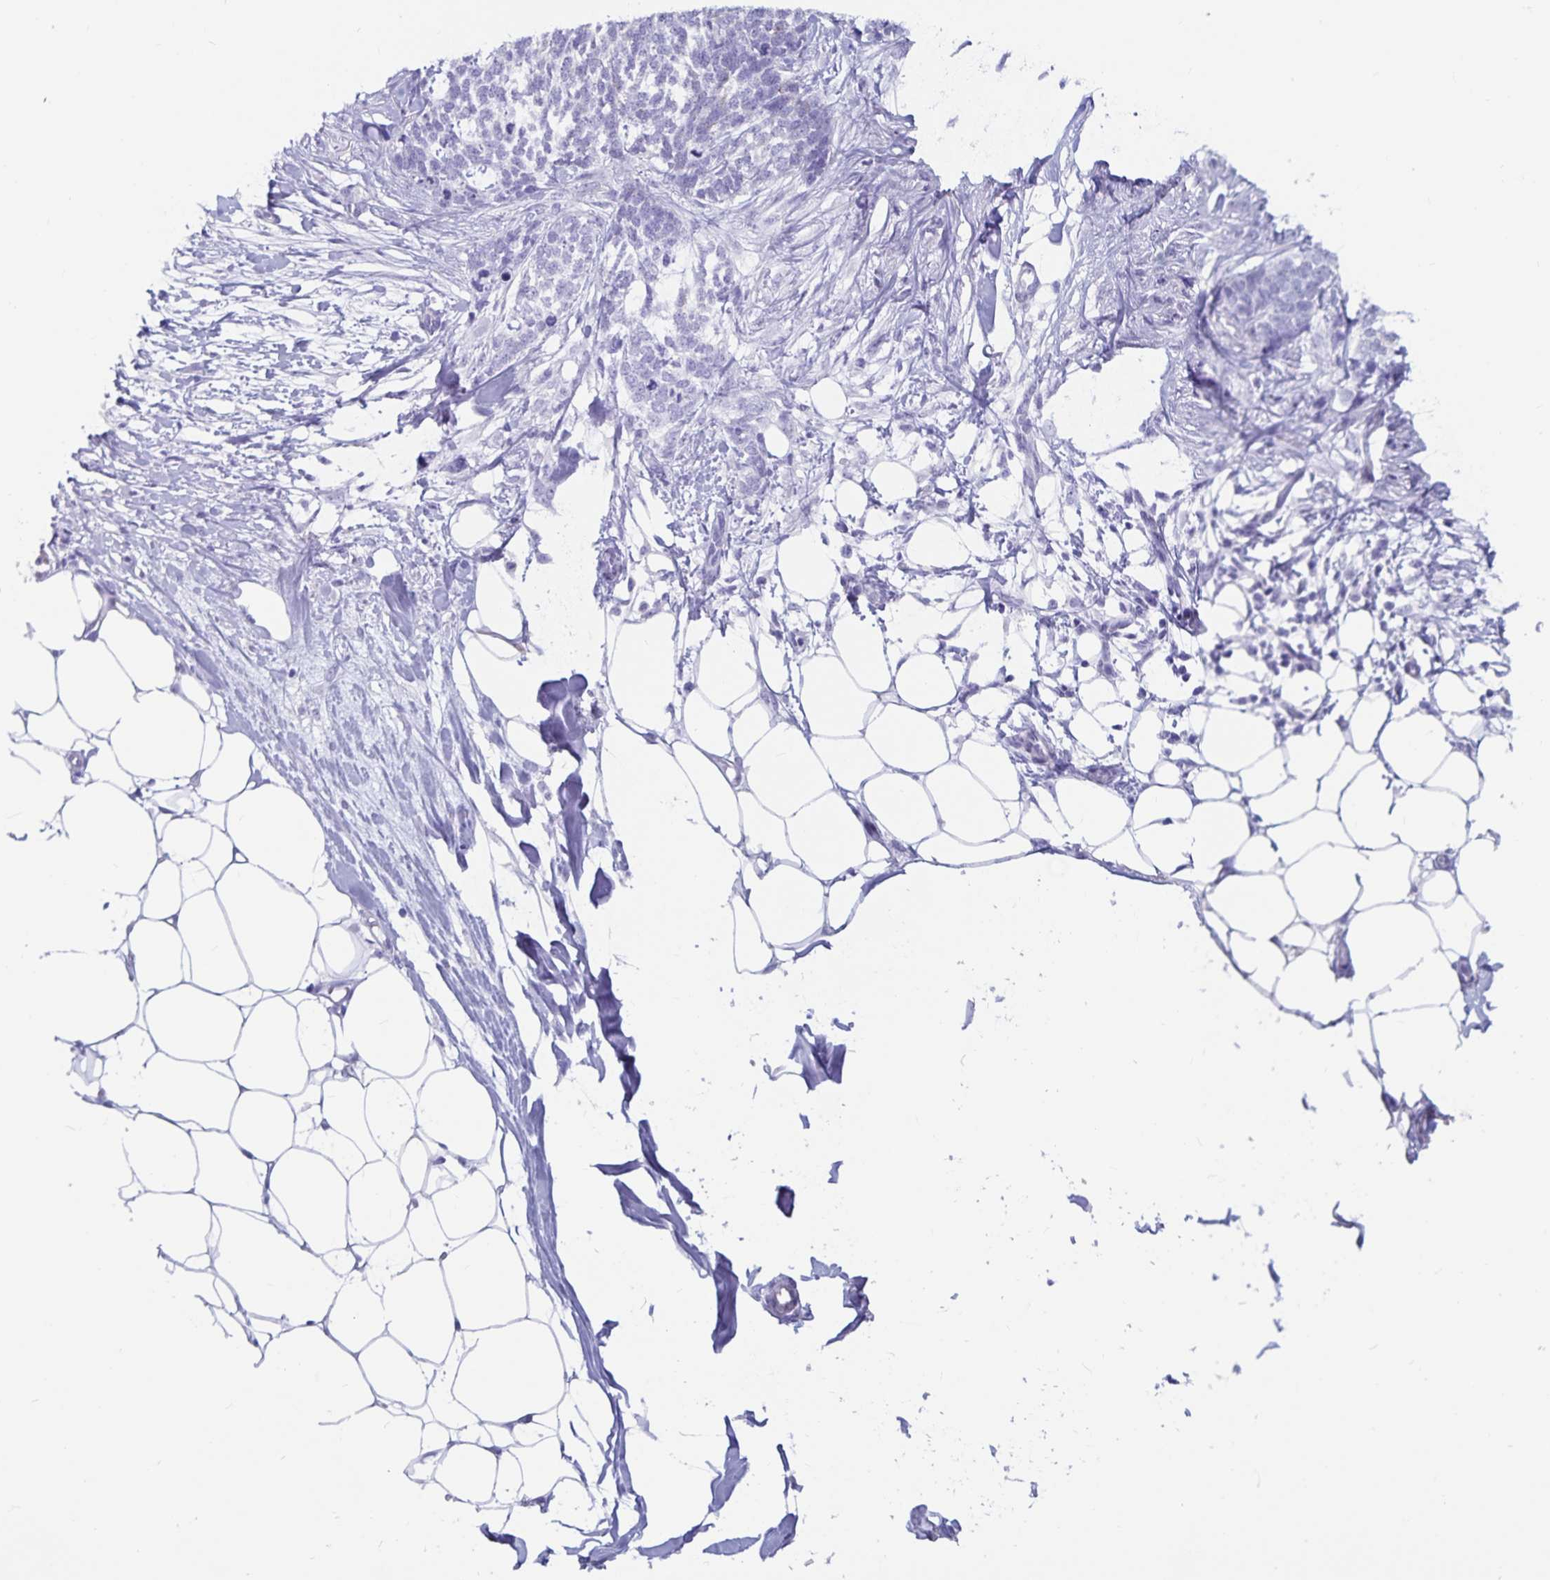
{"staining": {"intensity": "negative", "quantity": "none", "location": "none"}, "tissue": "skin cancer", "cell_type": "Tumor cells", "image_type": "cancer", "snomed": [{"axis": "morphology", "description": "Basal cell carcinoma"}, {"axis": "topography", "description": "Skin"}], "caption": "Tumor cells are negative for protein expression in human skin cancer.", "gene": "GPR137", "patient": {"sex": "female", "age": 59}}